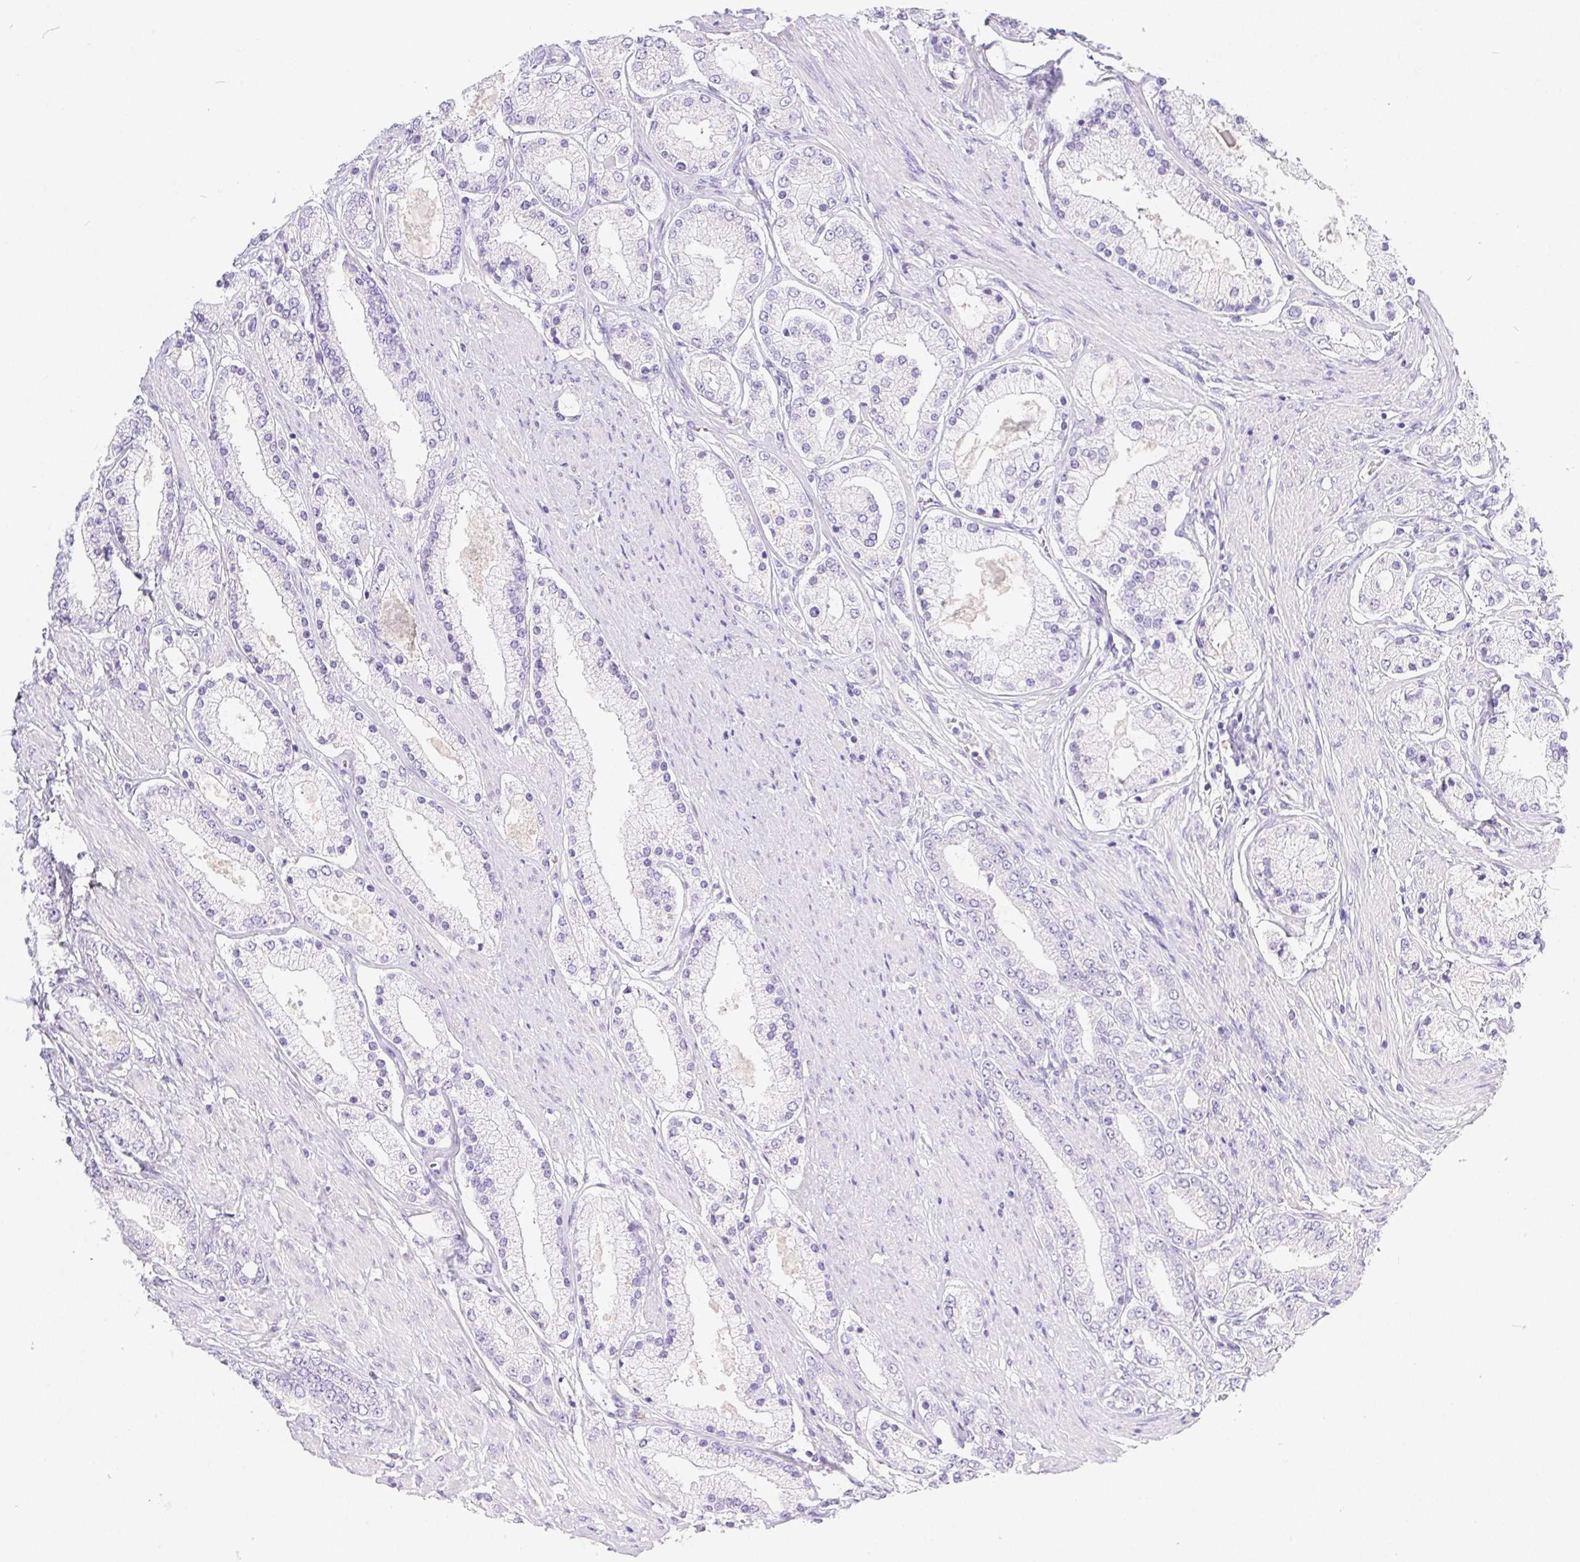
{"staining": {"intensity": "negative", "quantity": "none", "location": "none"}, "tissue": "prostate cancer", "cell_type": "Tumor cells", "image_type": "cancer", "snomed": [{"axis": "morphology", "description": "Adenocarcinoma, High grade"}, {"axis": "topography", "description": "Prostate"}], "caption": "The photomicrograph reveals no staining of tumor cells in prostate cancer. (DAB immunohistochemistry (IHC), high magnification).", "gene": "PNLIP", "patient": {"sex": "male", "age": 67}}